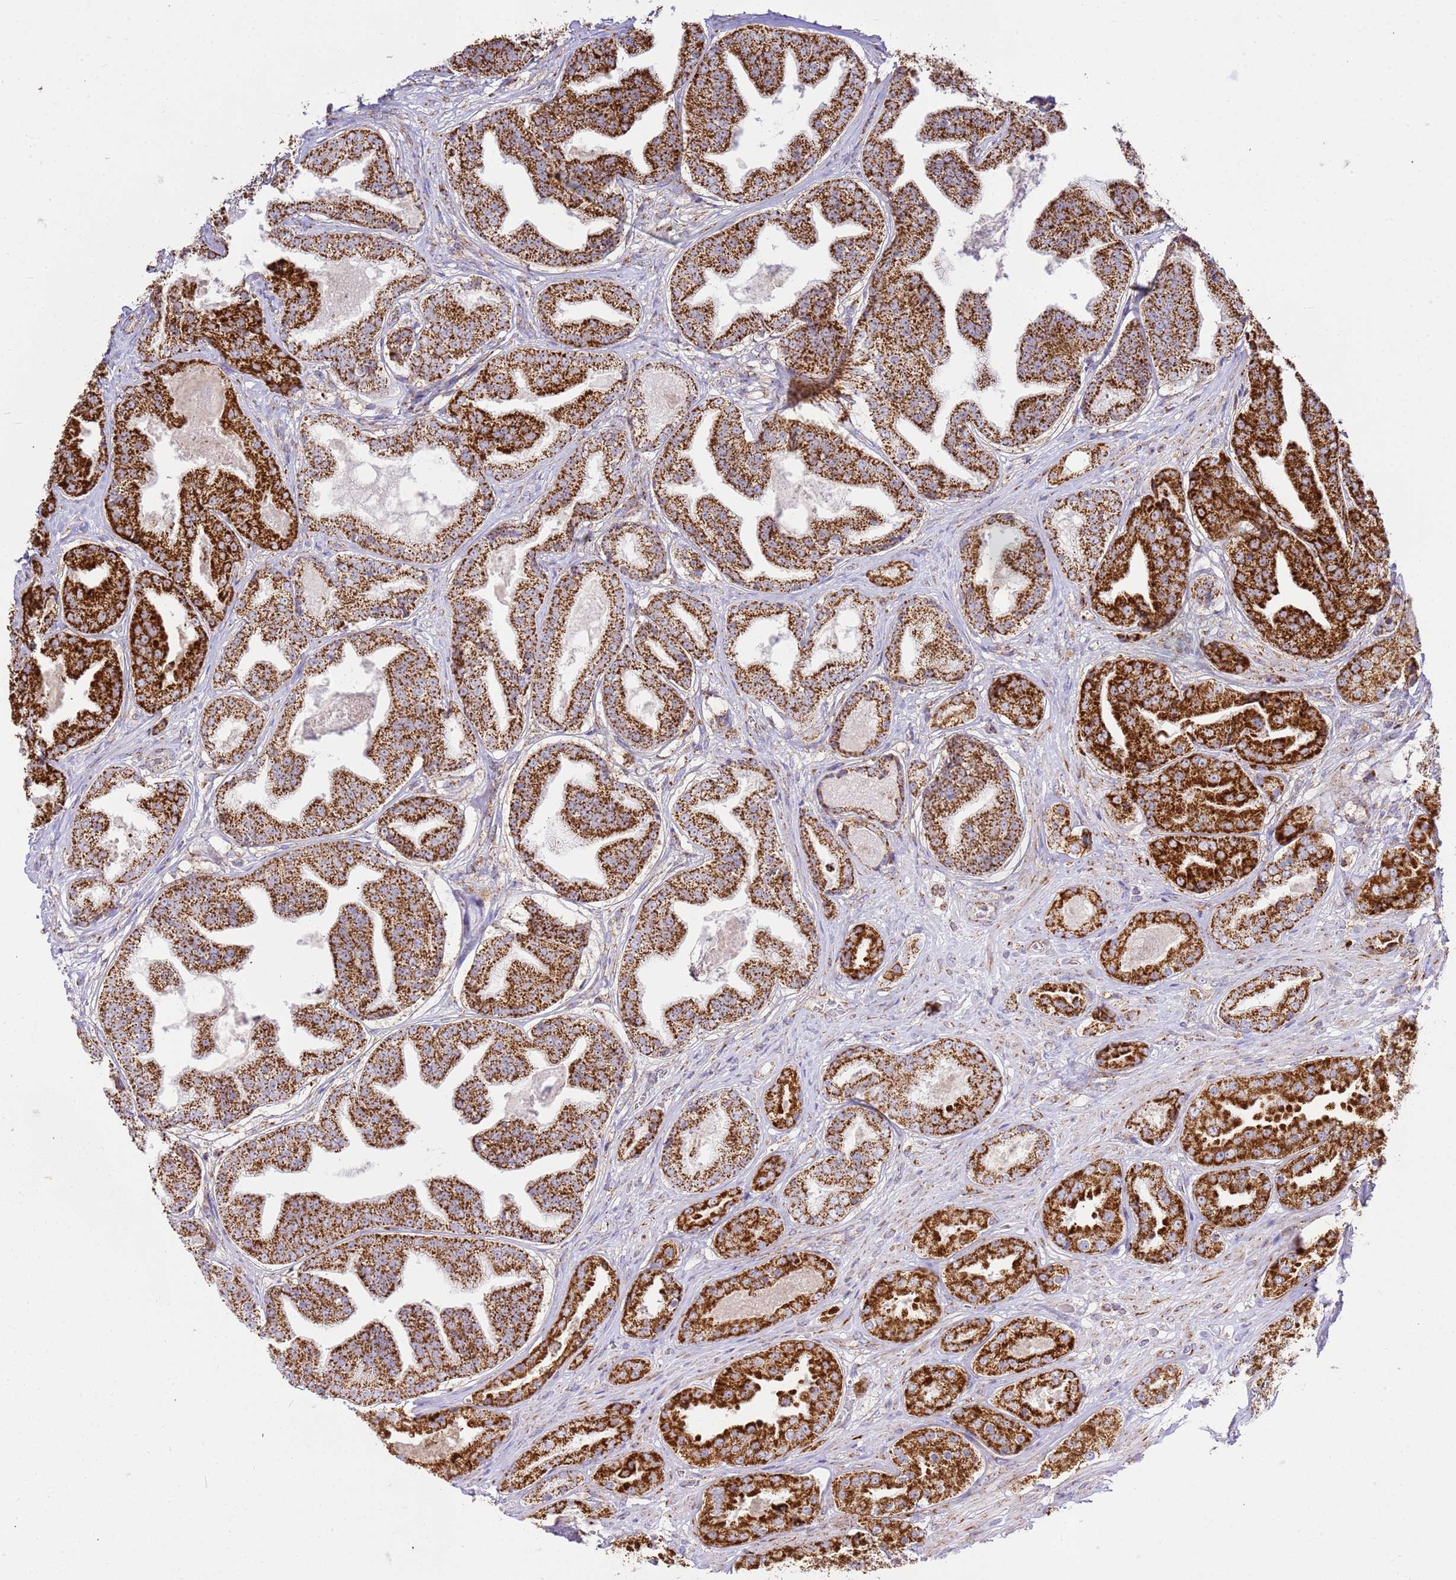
{"staining": {"intensity": "strong", "quantity": ">75%", "location": "cytoplasmic/membranous"}, "tissue": "prostate cancer", "cell_type": "Tumor cells", "image_type": "cancer", "snomed": [{"axis": "morphology", "description": "Adenocarcinoma, High grade"}, {"axis": "topography", "description": "Prostate"}], "caption": "Protein expression analysis of human adenocarcinoma (high-grade) (prostate) reveals strong cytoplasmic/membranous staining in about >75% of tumor cells.", "gene": "ZBTB39", "patient": {"sex": "male", "age": 63}}